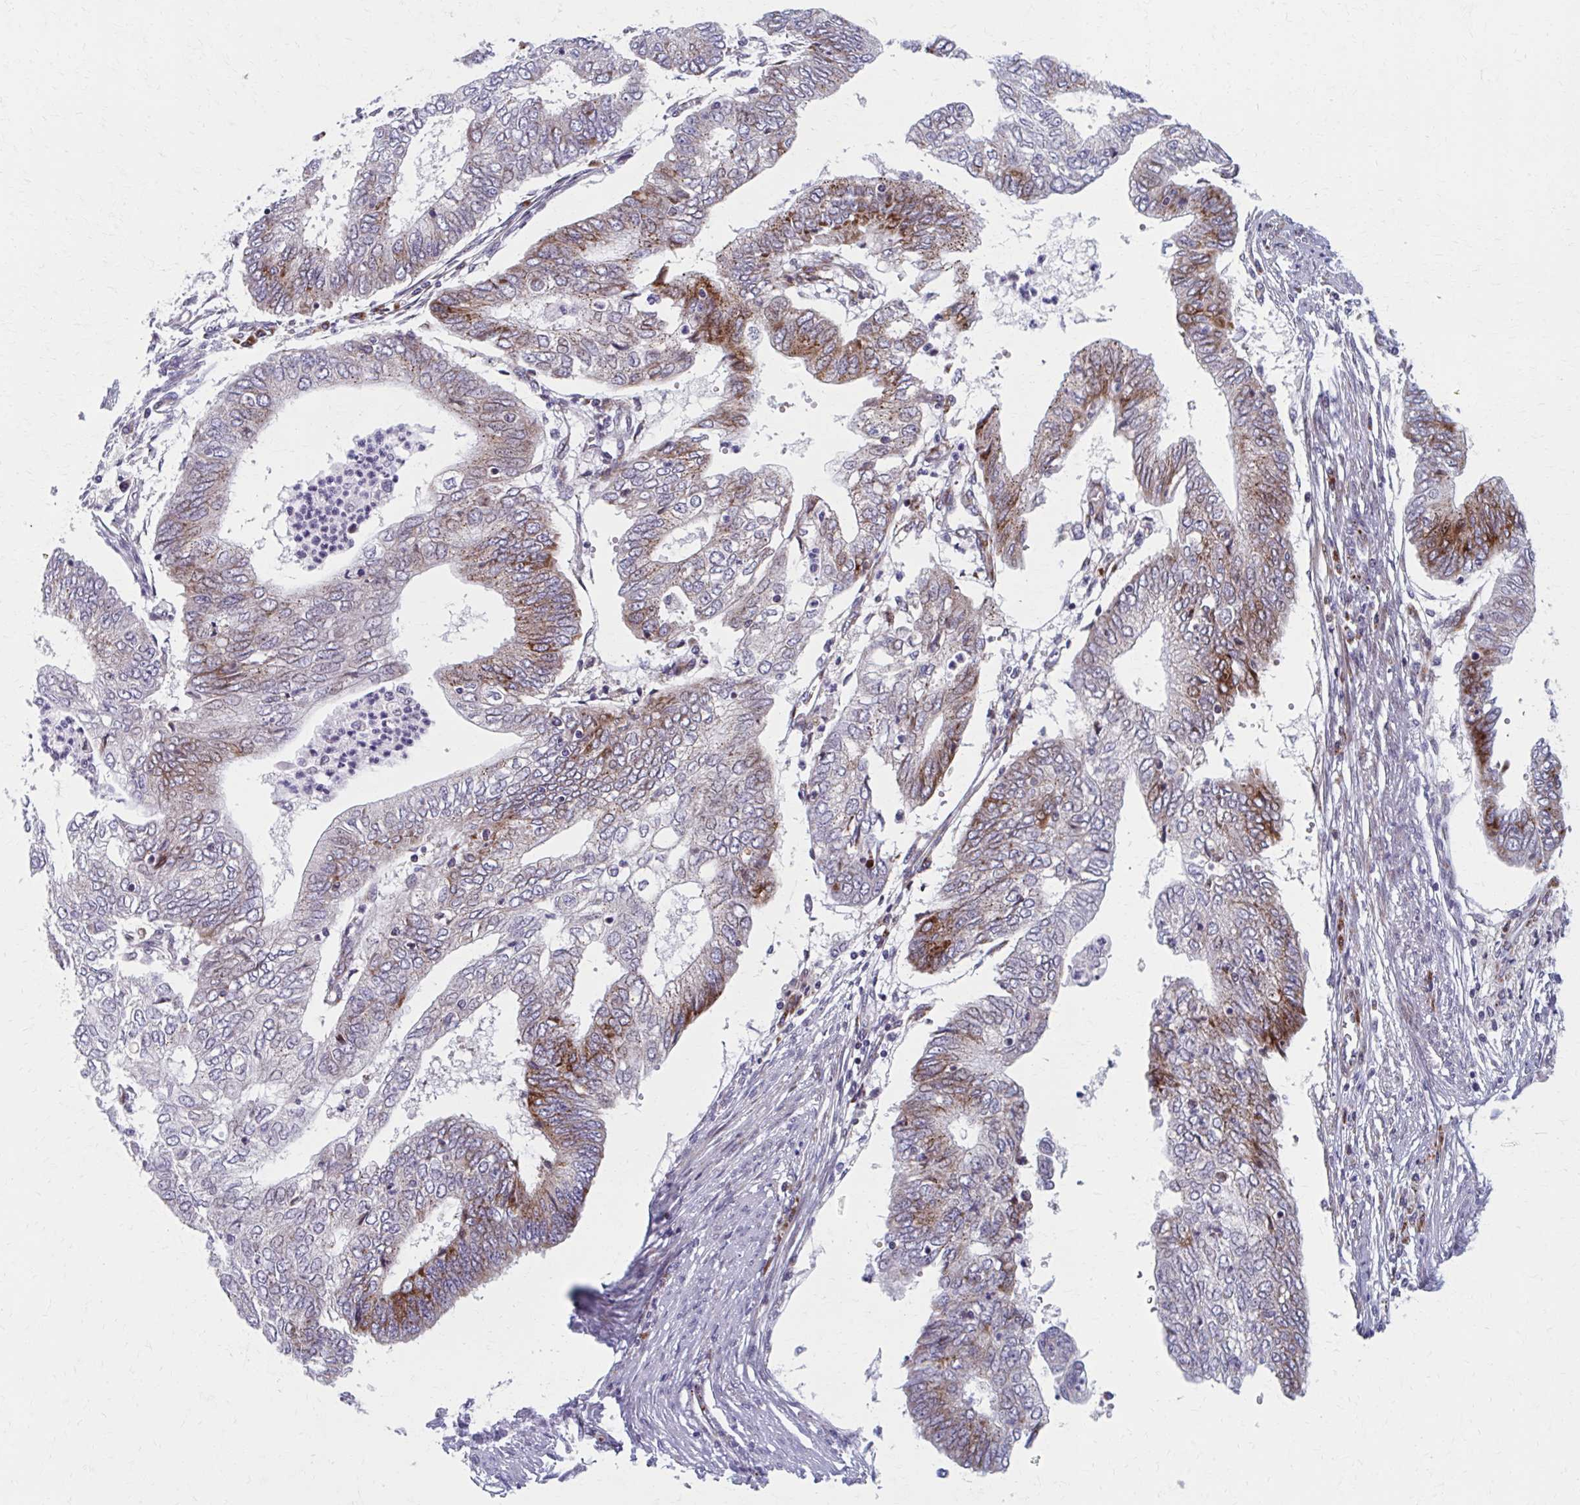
{"staining": {"intensity": "moderate", "quantity": "<25%", "location": "cytoplasmic/membranous"}, "tissue": "endometrial cancer", "cell_type": "Tumor cells", "image_type": "cancer", "snomed": [{"axis": "morphology", "description": "Adenocarcinoma, NOS"}, {"axis": "topography", "description": "Endometrium"}], "caption": "Protein expression analysis of human adenocarcinoma (endometrial) reveals moderate cytoplasmic/membranous positivity in approximately <25% of tumor cells.", "gene": "OLFM2", "patient": {"sex": "female", "age": 68}}